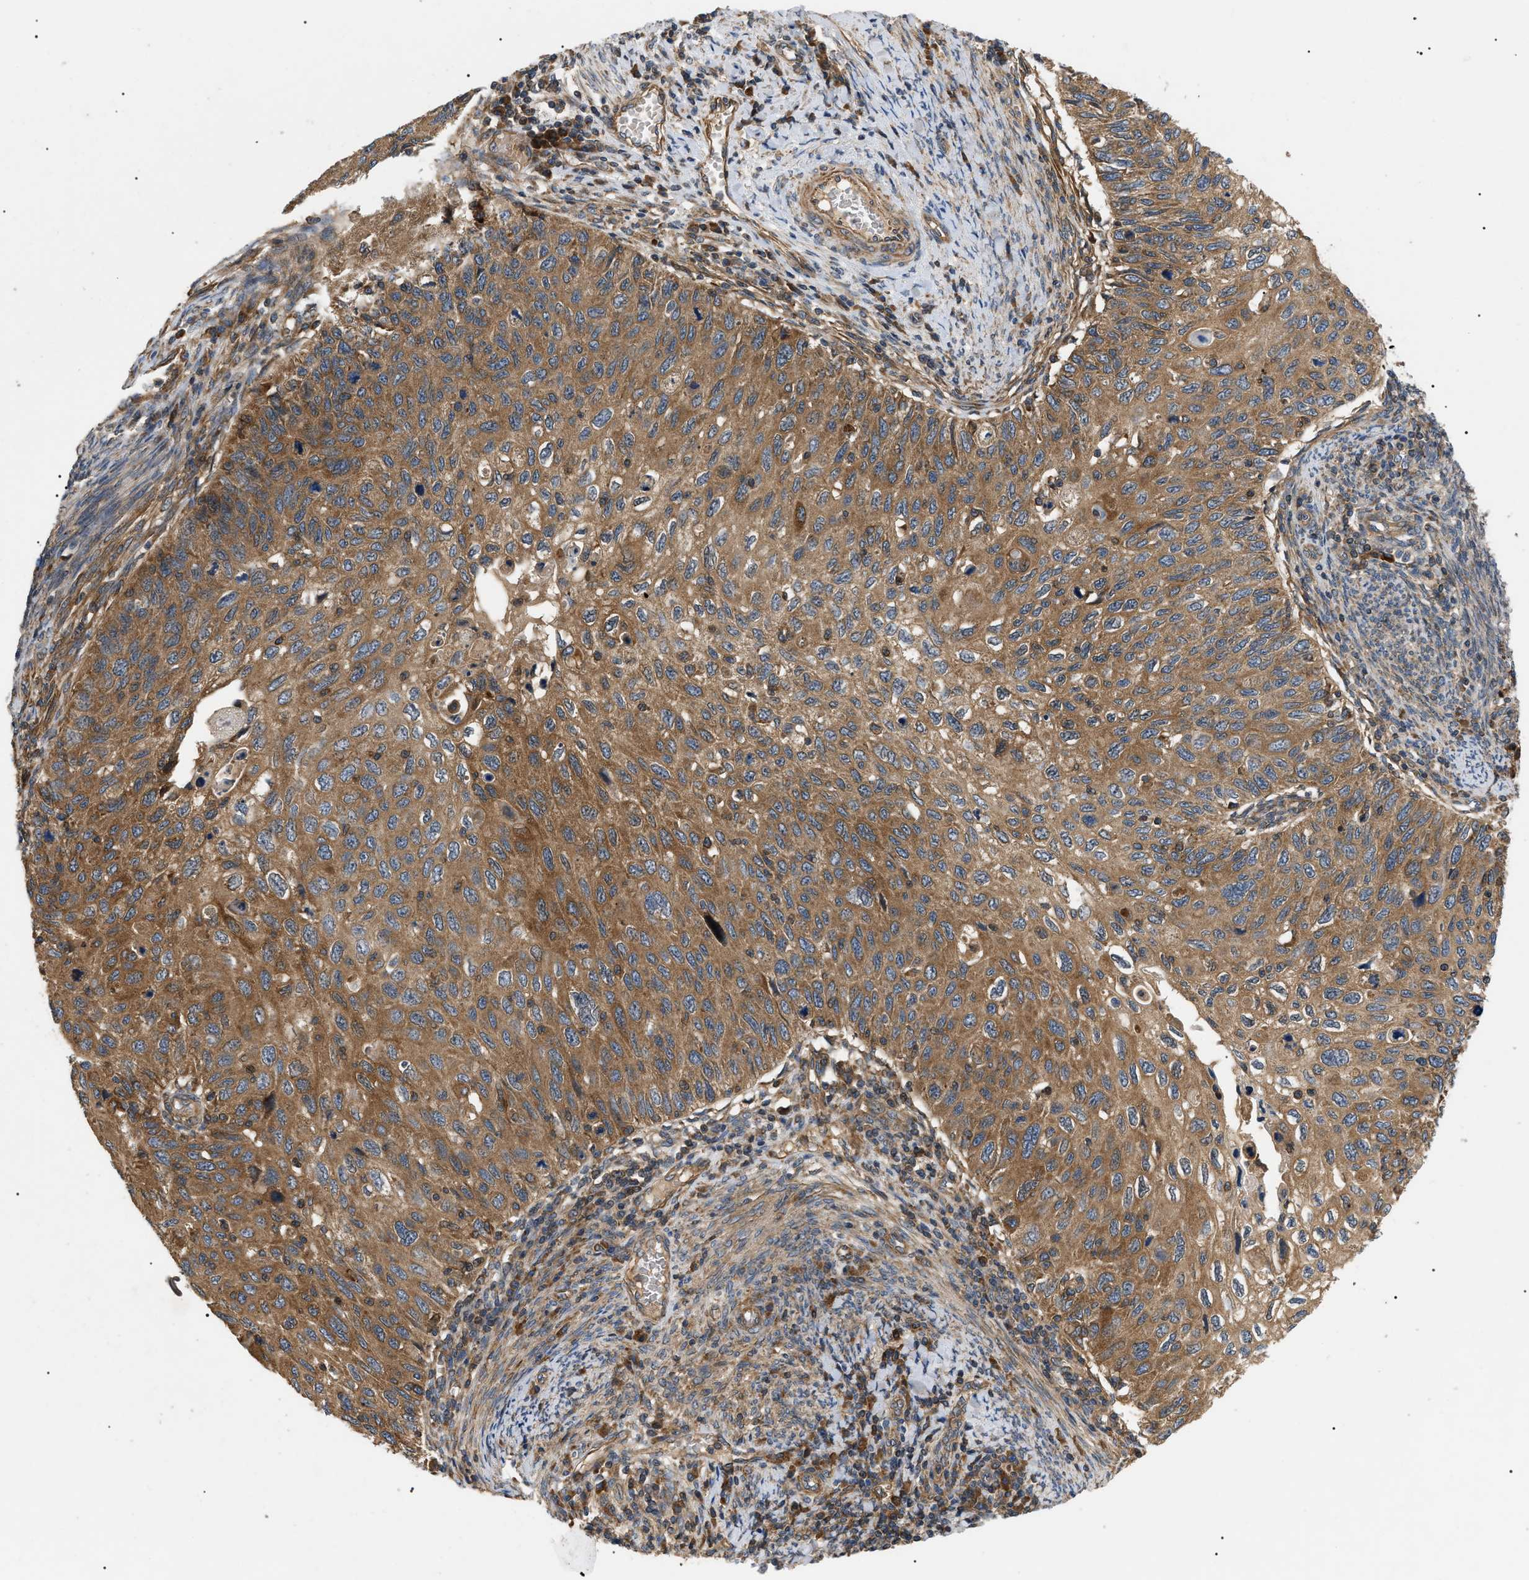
{"staining": {"intensity": "moderate", "quantity": ">75%", "location": "cytoplasmic/membranous"}, "tissue": "cervical cancer", "cell_type": "Tumor cells", "image_type": "cancer", "snomed": [{"axis": "morphology", "description": "Squamous cell carcinoma, NOS"}, {"axis": "topography", "description": "Cervix"}], "caption": "An image showing moderate cytoplasmic/membranous positivity in about >75% of tumor cells in cervical cancer, as visualized by brown immunohistochemical staining.", "gene": "PPM1B", "patient": {"sex": "female", "age": 70}}